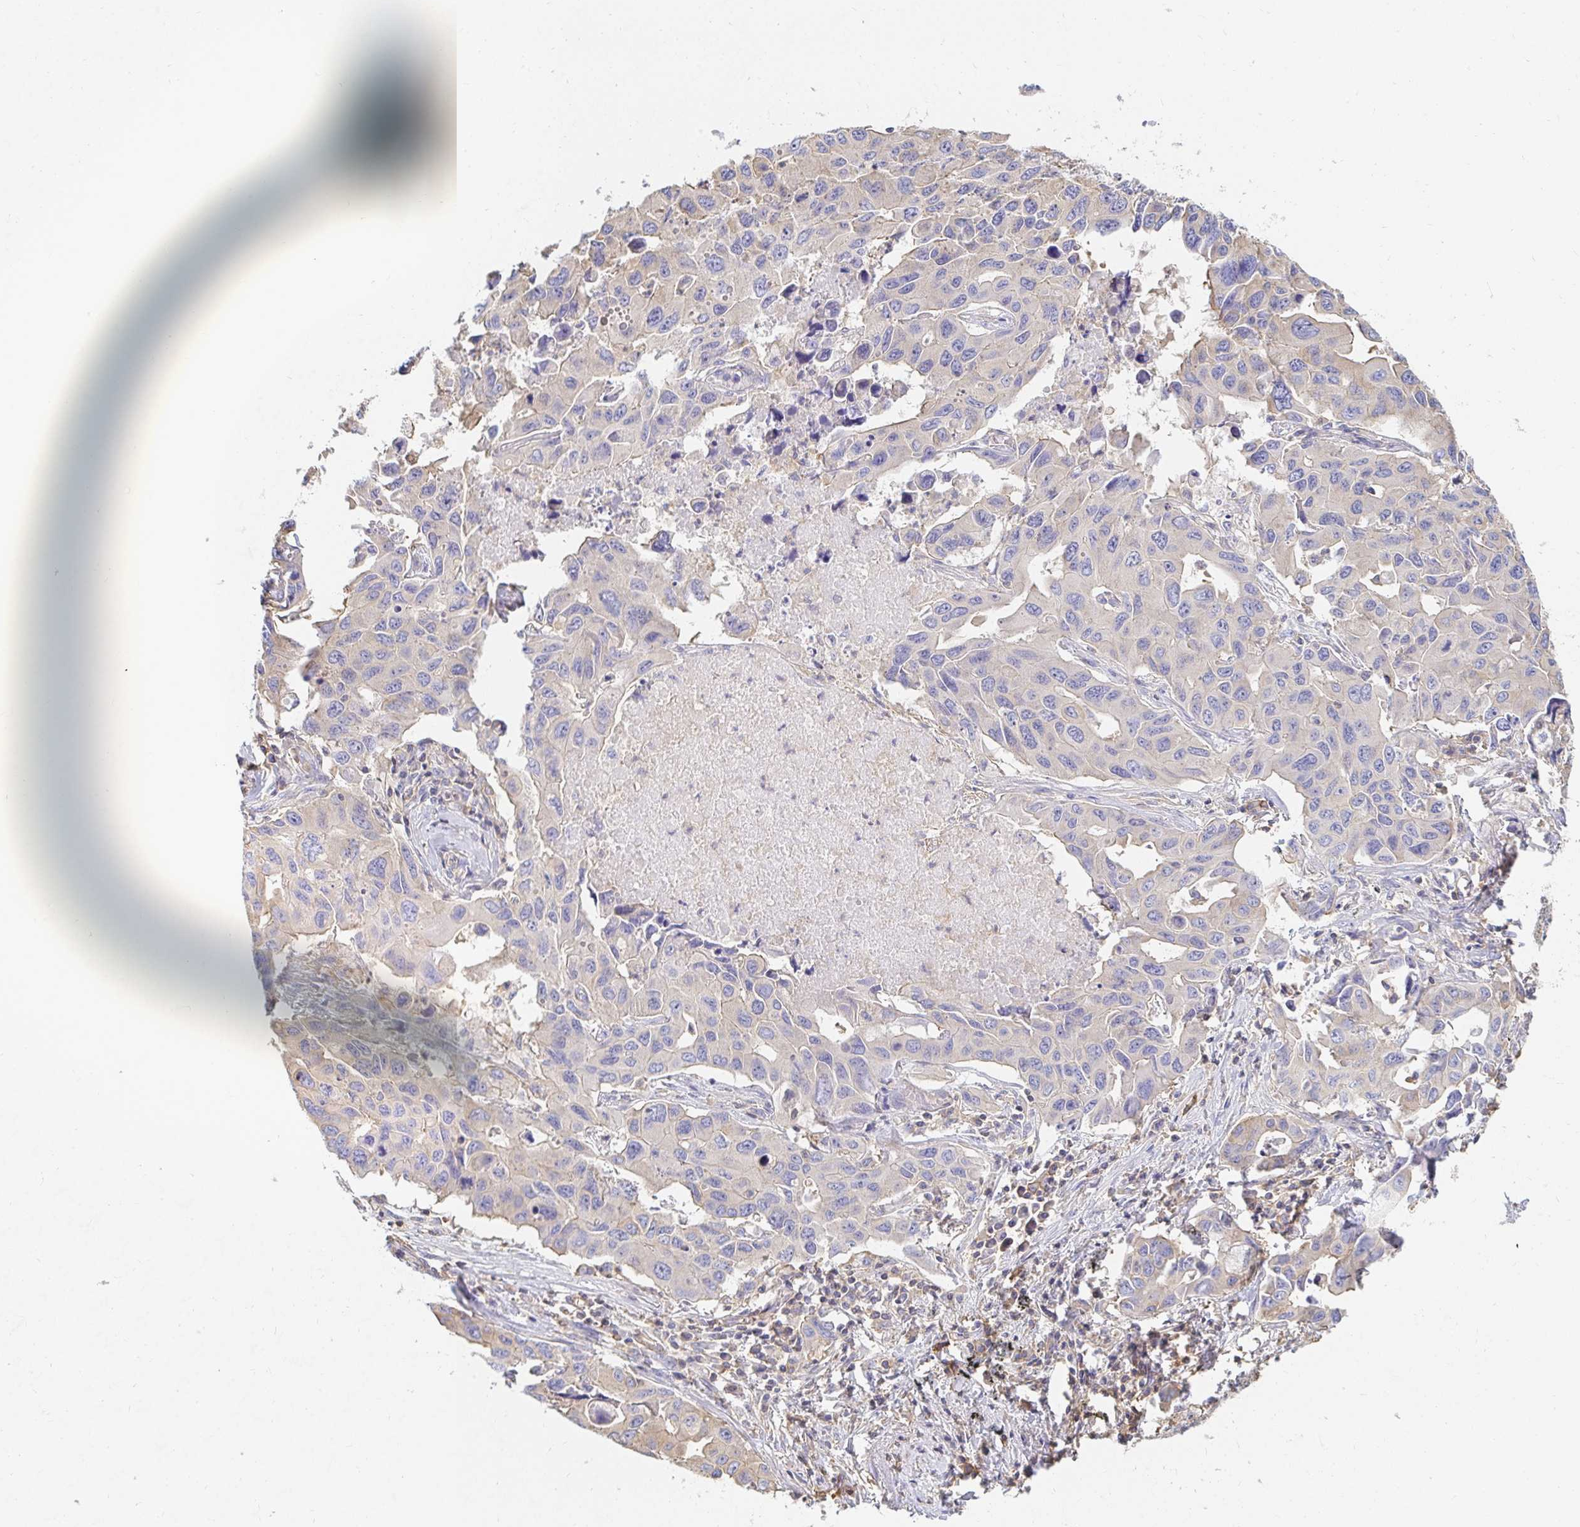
{"staining": {"intensity": "negative", "quantity": "none", "location": "none"}, "tissue": "lung cancer", "cell_type": "Tumor cells", "image_type": "cancer", "snomed": [{"axis": "morphology", "description": "Adenocarcinoma, NOS"}, {"axis": "topography", "description": "Lung"}], "caption": "Immunohistochemical staining of lung cancer exhibits no significant expression in tumor cells.", "gene": "TSPAN19", "patient": {"sex": "male", "age": 64}}